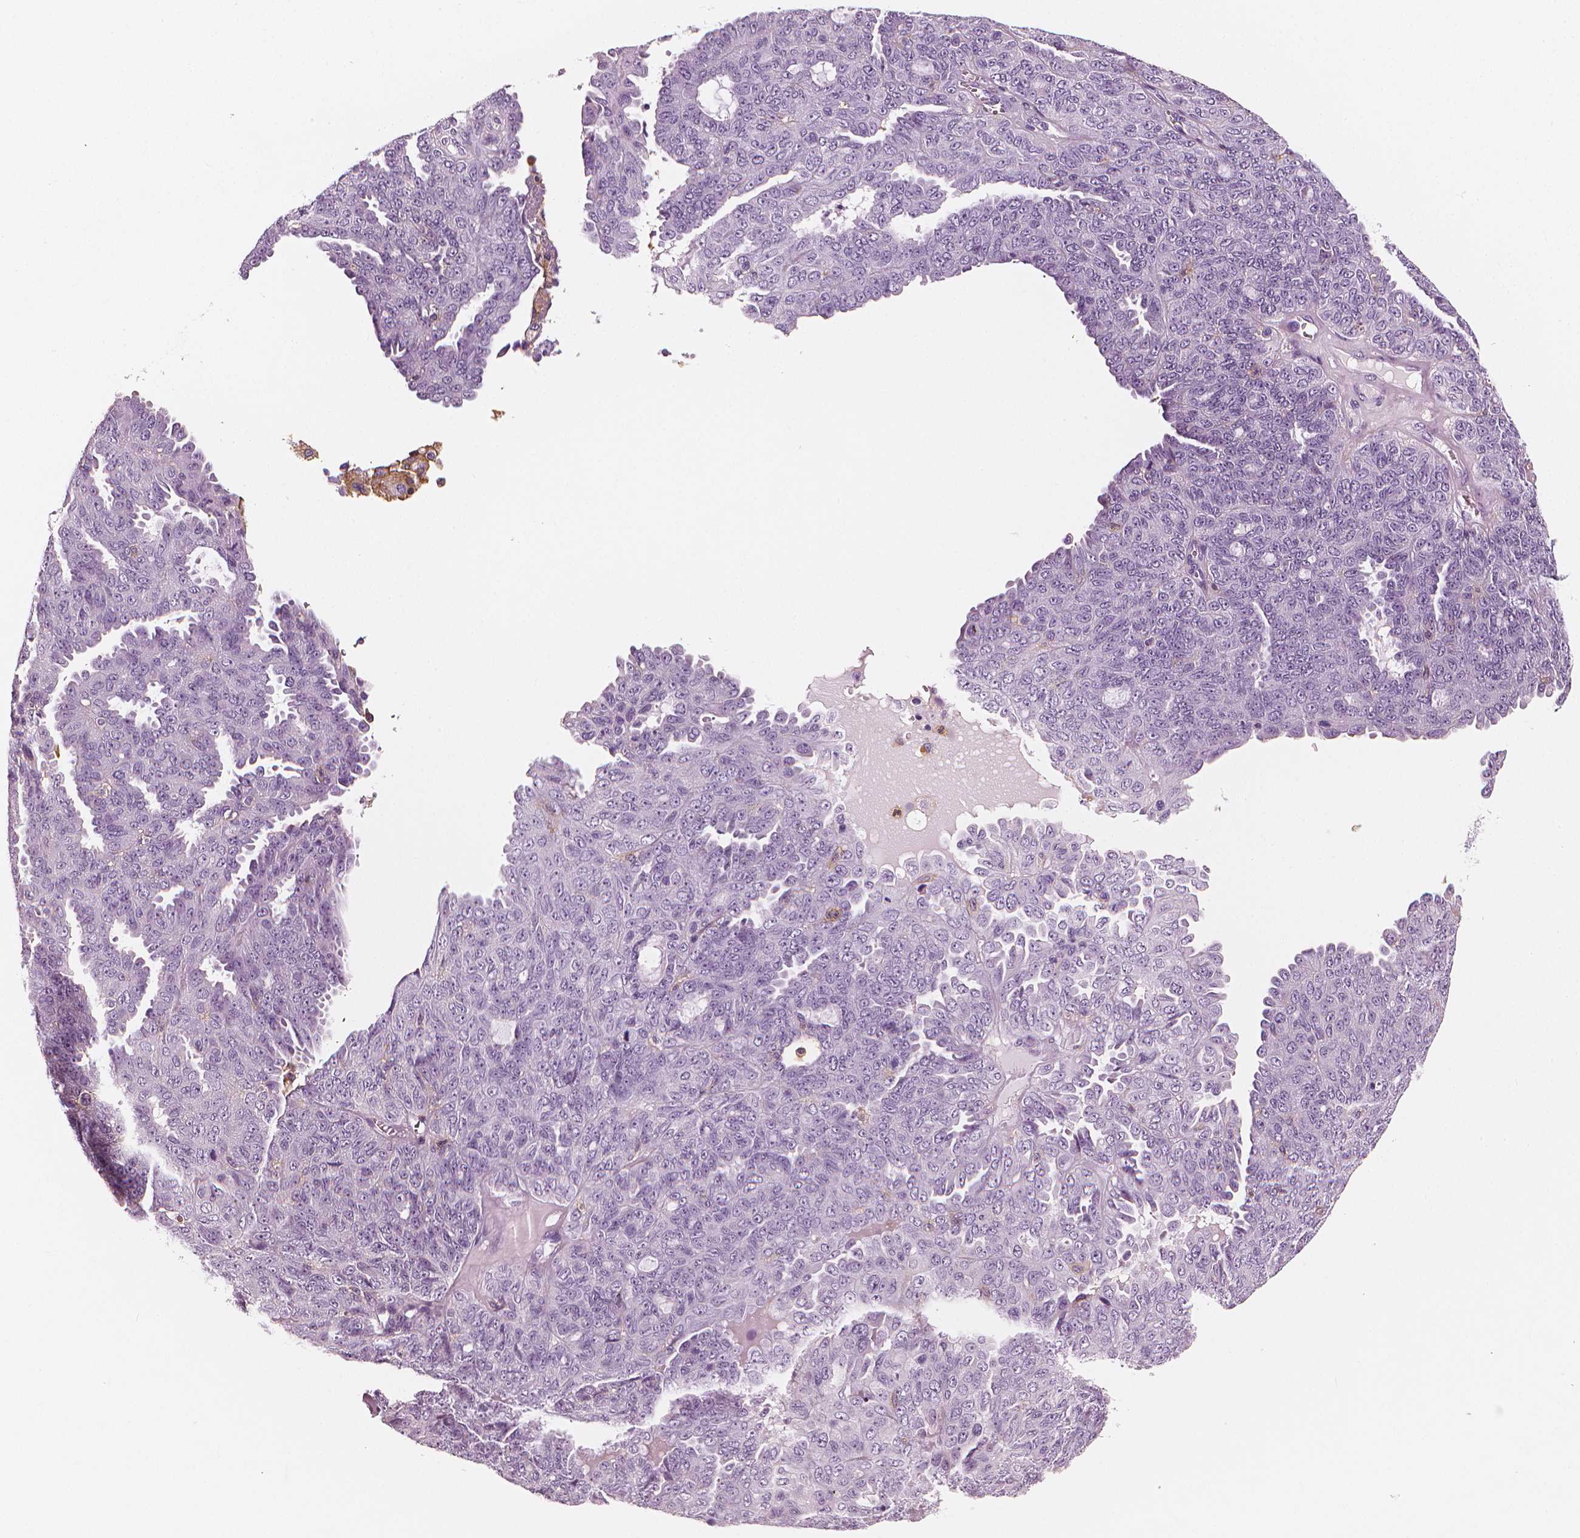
{"staining": {"intensity": "negative", "quantity": "none", "location": "none"}, "tissue": "ovarian cancer", "cell_type": "Tumor cells", "image_type": "cancer", "snomed": [{"axis": "morphology", "description": "Cystadenocarcinoma, serous, NOS"}, {"axis": "topography", "description": "Ovary"}], "caption": "Tumor cells are negative for brown protein staining in ovarian cancer.", "gene": "PTPRC", "patient": {"sex": "female", "age": 71}}